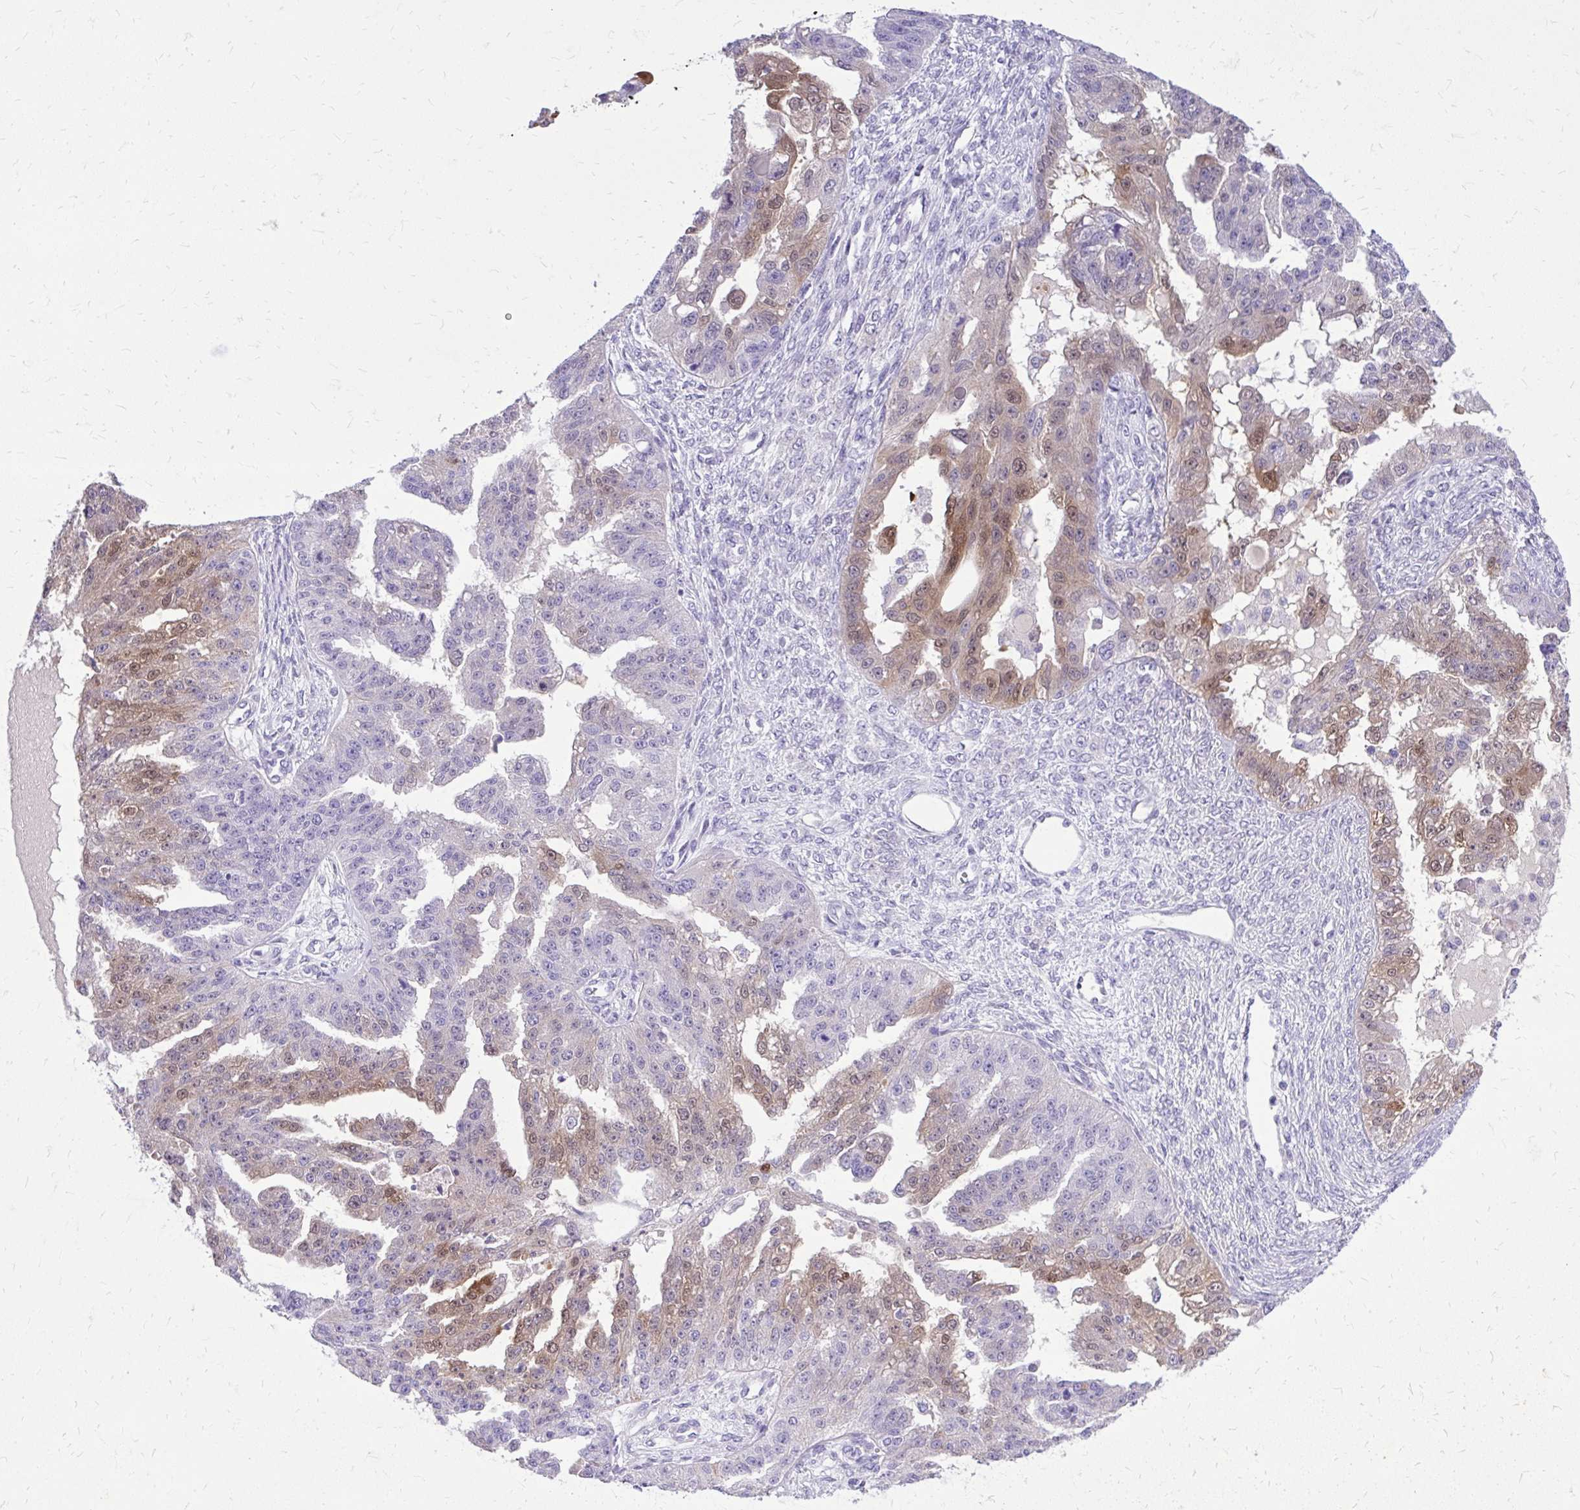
{"staining": {"intensity": "moderate", "quantity": "25%-75%", "location": "cytoplasmic/membranous,nuclear"}, "tissue": "ovarian cancer", "cell_type": "Tumor cells", "image_type": "cancer", "snomed": [{"axis": "morphology", "description": "Cystadenocarcinoma, serous, NOS"}, {"axis": "topography", "description": "Ovary"}], "caption": "The micrograph demonstrates a brown stain indicating the presence of a protein in the cytoplasmic/membranous and nuclear of tumor cells in serous cystadenocarcinoma (ovarian).", "gene": "NNMT", "patient": {"sex": "female", "age": 58}}